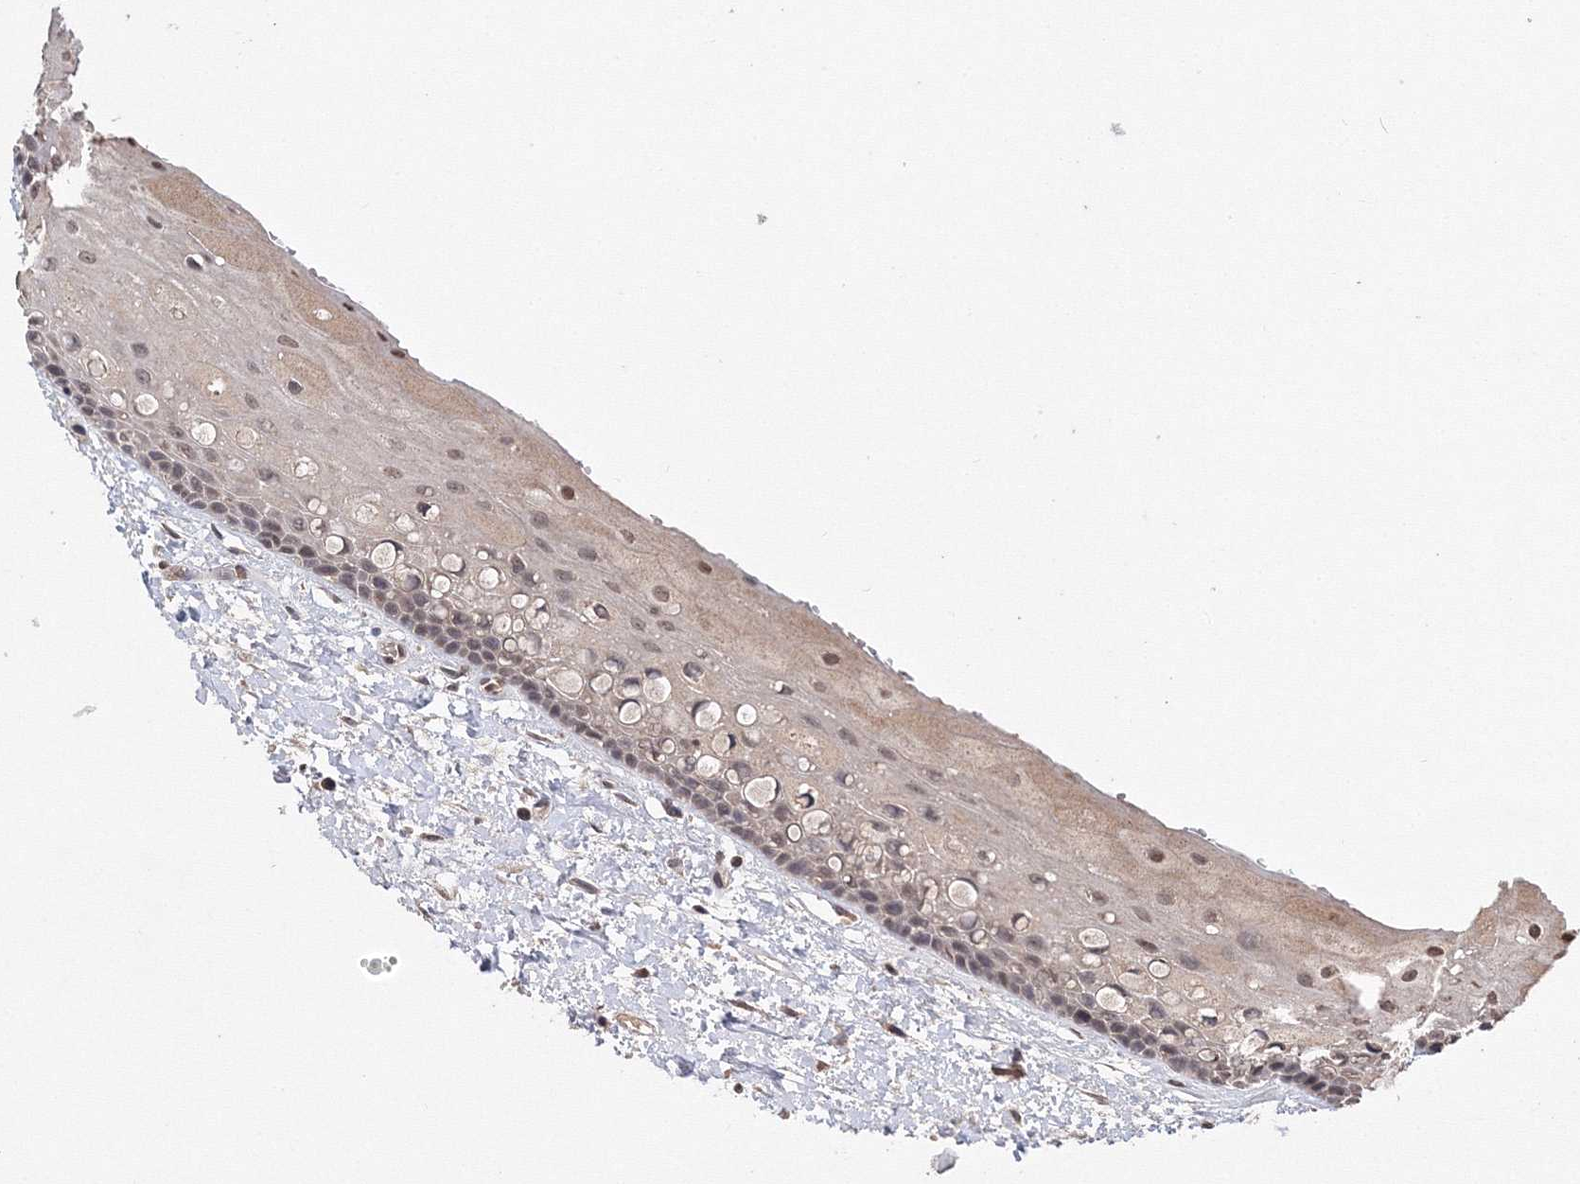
{"staining": {"intensity": "weak", "quantity": ">75%", "location": "cytoplasmic/membranous,nuclear"}, "tissue": "oral mucosa", "cell_type": "Squamous epithelial cells", "image_type": "normal", "snomed": [{"axis": "morphology", "description": "Normal tissue, NOS"}, {"axis": "topography", "description": "Oral tissue"}], "caption": "Immunohistochemistry (IHC) staining of unremarkable oral mucosa, which exhibits low levels of weak cytoplasmic/membranous,nuclear staining in approximately >75% of squamous epithelial cells indicating weak cytoplasmic/membranous,nuclear protein expression. The staining was performed using DAB (3,3'-diaminobenzidine) (brown) for protein detection and nuclei were counterstained in hematoxylin (blue).", "gene": "GPN1", "patient": {"sex": "female", "age": 76}}